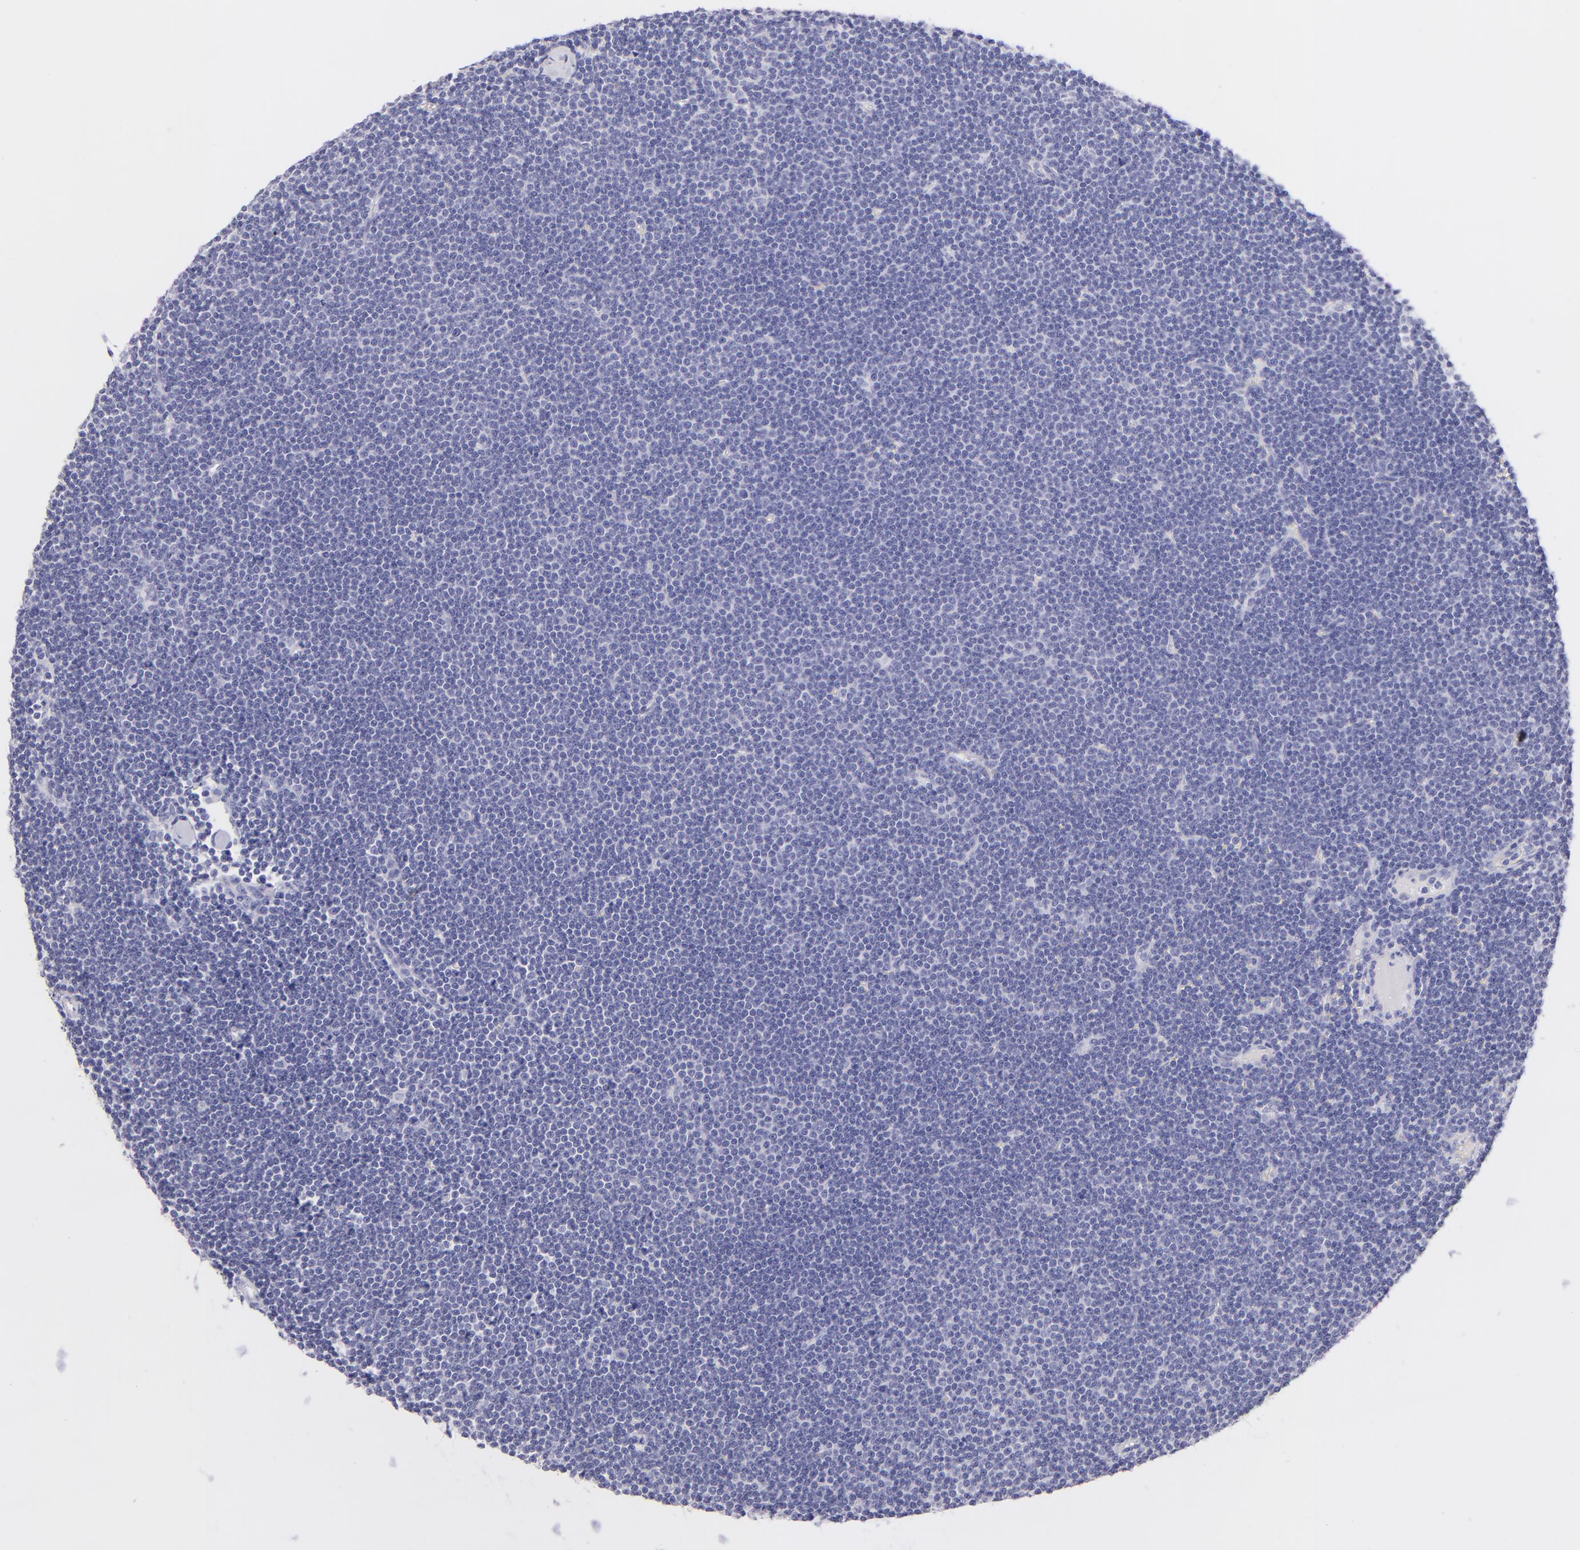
{"staining": {"intensity": "negative", "quantity": "none", "location": "none"}, "tissue": "lymphoma", "cell_type": "Tumor cells", "image_type": "cancer", "snomed": [{"axis": "morphology", "description": "Malignant lymphoma, non-Hodgkin's type, Low grade"}, {"axis": "topography", "description": "Lymph node"}], "caption": "High power microscopy histopathology image of an immunohistochemistry micrograph of malignant lymphoma, non-Hodgkin's type (low-grade), revealing no significant expression in tumor cells. (DAB immunohistochemistry visualized using brightfield microscopy, high magnification).", "gene": "SDC1", "patient": {"sex": "female", "age": 73}}